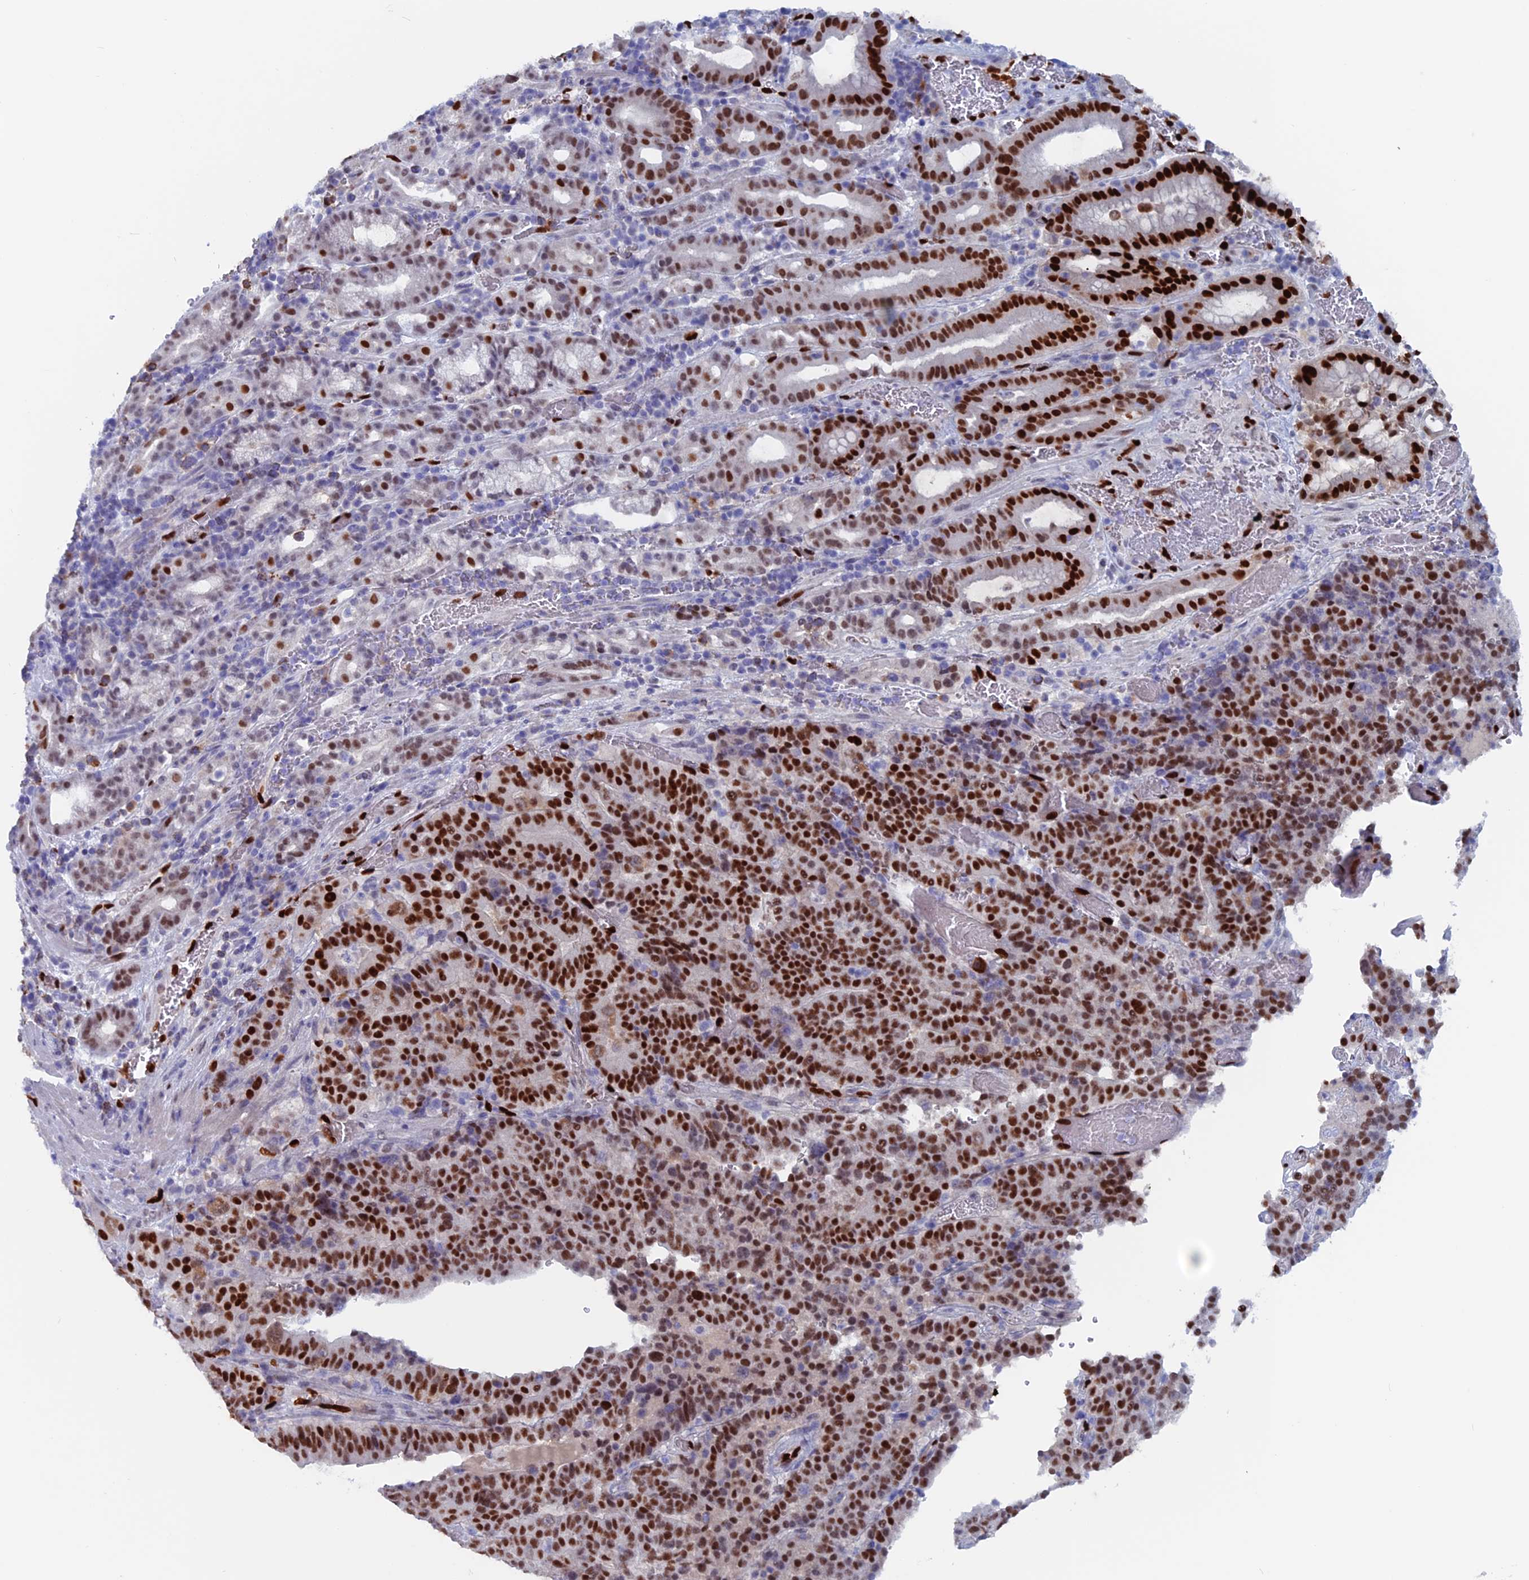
{"staining": {"intensity": "strong", "quantity": ">75%", "location": "nuclear"}, "tissue": "stomach cancer", "cell_type": "Tumor cells", "image_type": "cancer", "snomed": [{"axis": "morphology", "description": "Adenocarcinoma, NOS"}, {"axis": "topography", "description": "Stomach"}], "caption": "Immunohistochemical staining of human stomach cancer exhibits strong nuclear protein positivity in approximately >75% of tumor cells.", "gene": "NOL4L", "patient": {"sex": "male", "age": 48}}